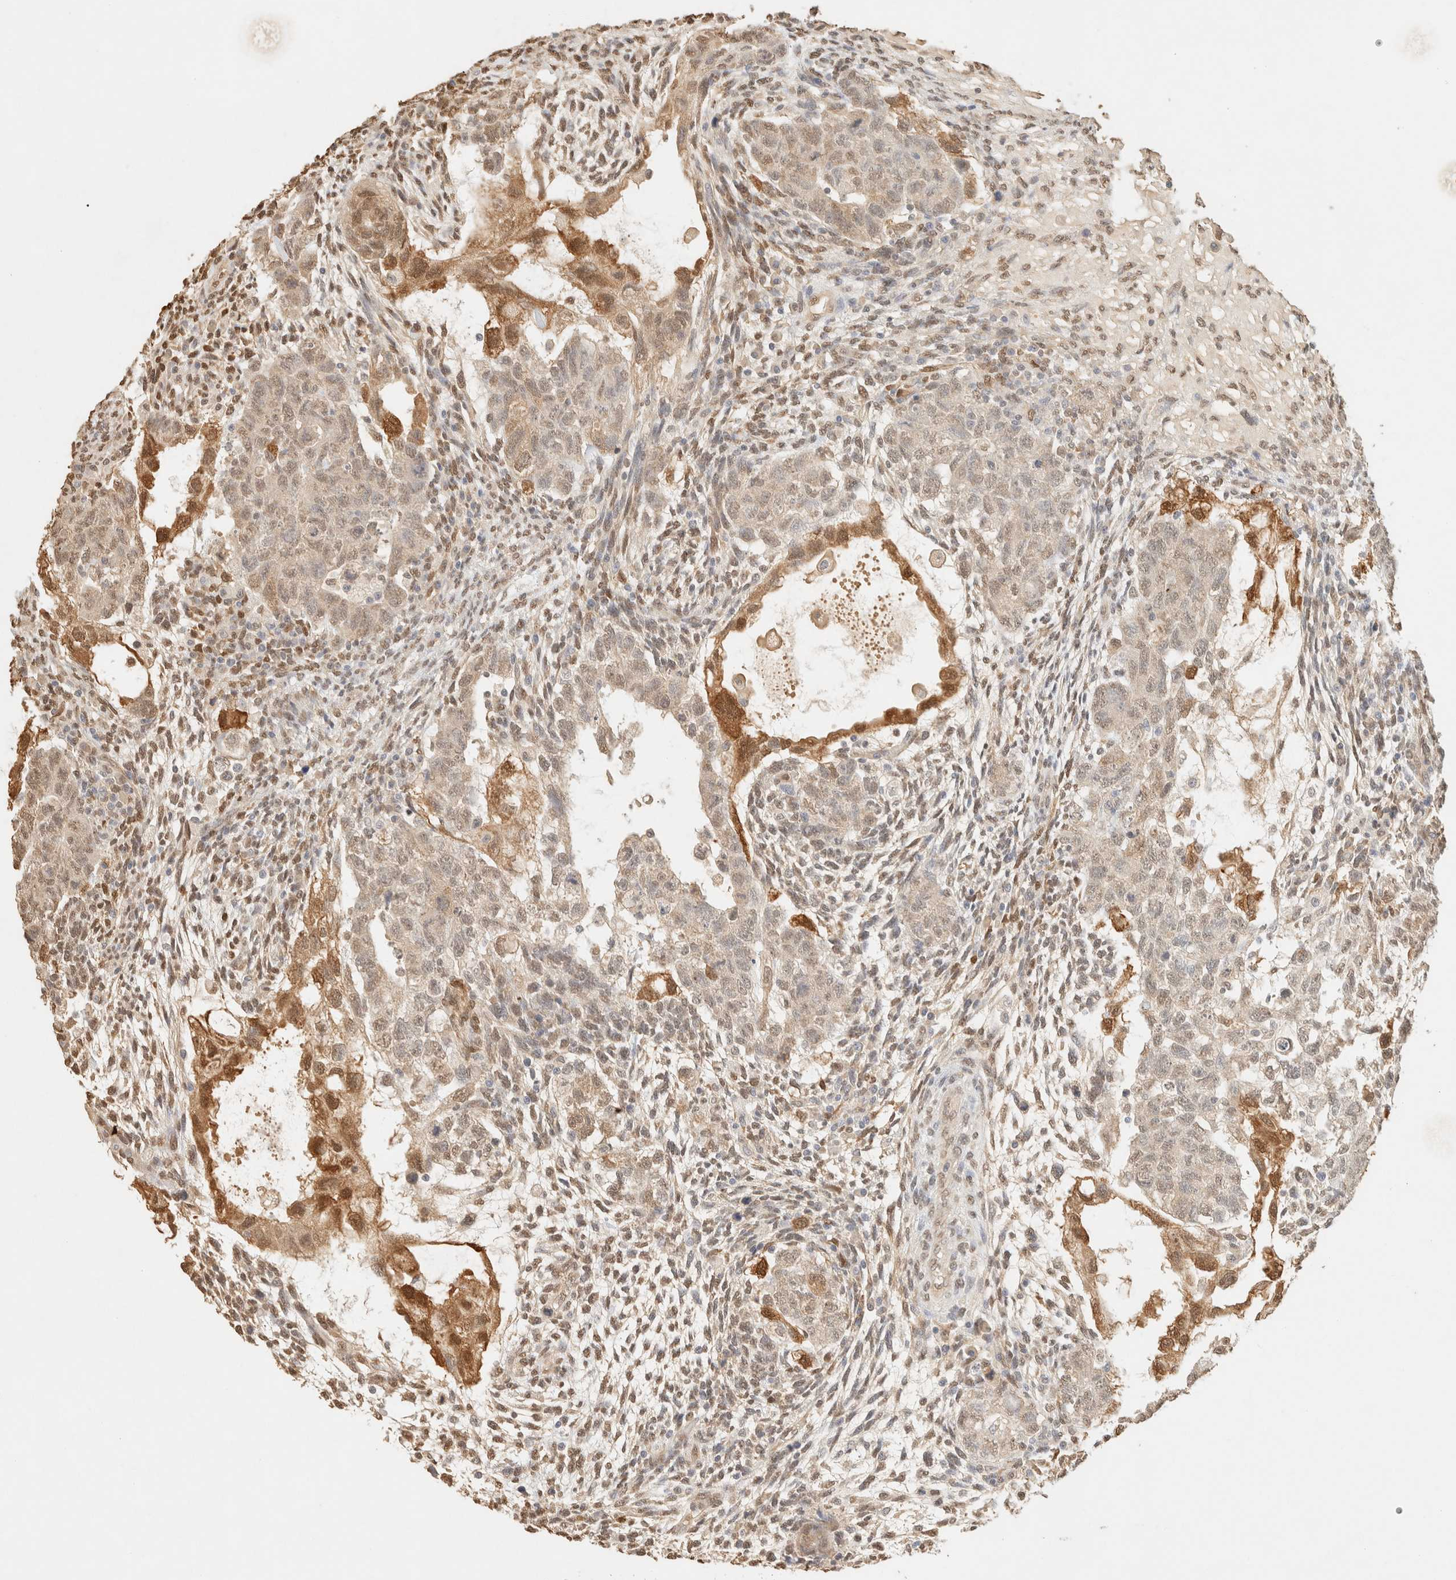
{"staining": {"intensity": "weak", "quantity": ">75%", "location": "cytoplasmic/membranous,nuclear"}, "tissue": "testis cancer", "cell_type": "Tumor cells", "image_type": "cancer", "snomed": [{"axis": "morphology", "description": "Normal tissue, NOS"}, {"axis": "morphology", "description": "Carcinoma, Embryonal, NOS"}, {"axis": "topography", "description": "Testis"}], "caption": "Immunohistochemical staining of human testis cancer shows weak cytoplasmic/membranous and nuclear protein positivity in about >75% of tumor cells.", "gene": "S100A13", "patient": {"sex": "male", "age": 36}}